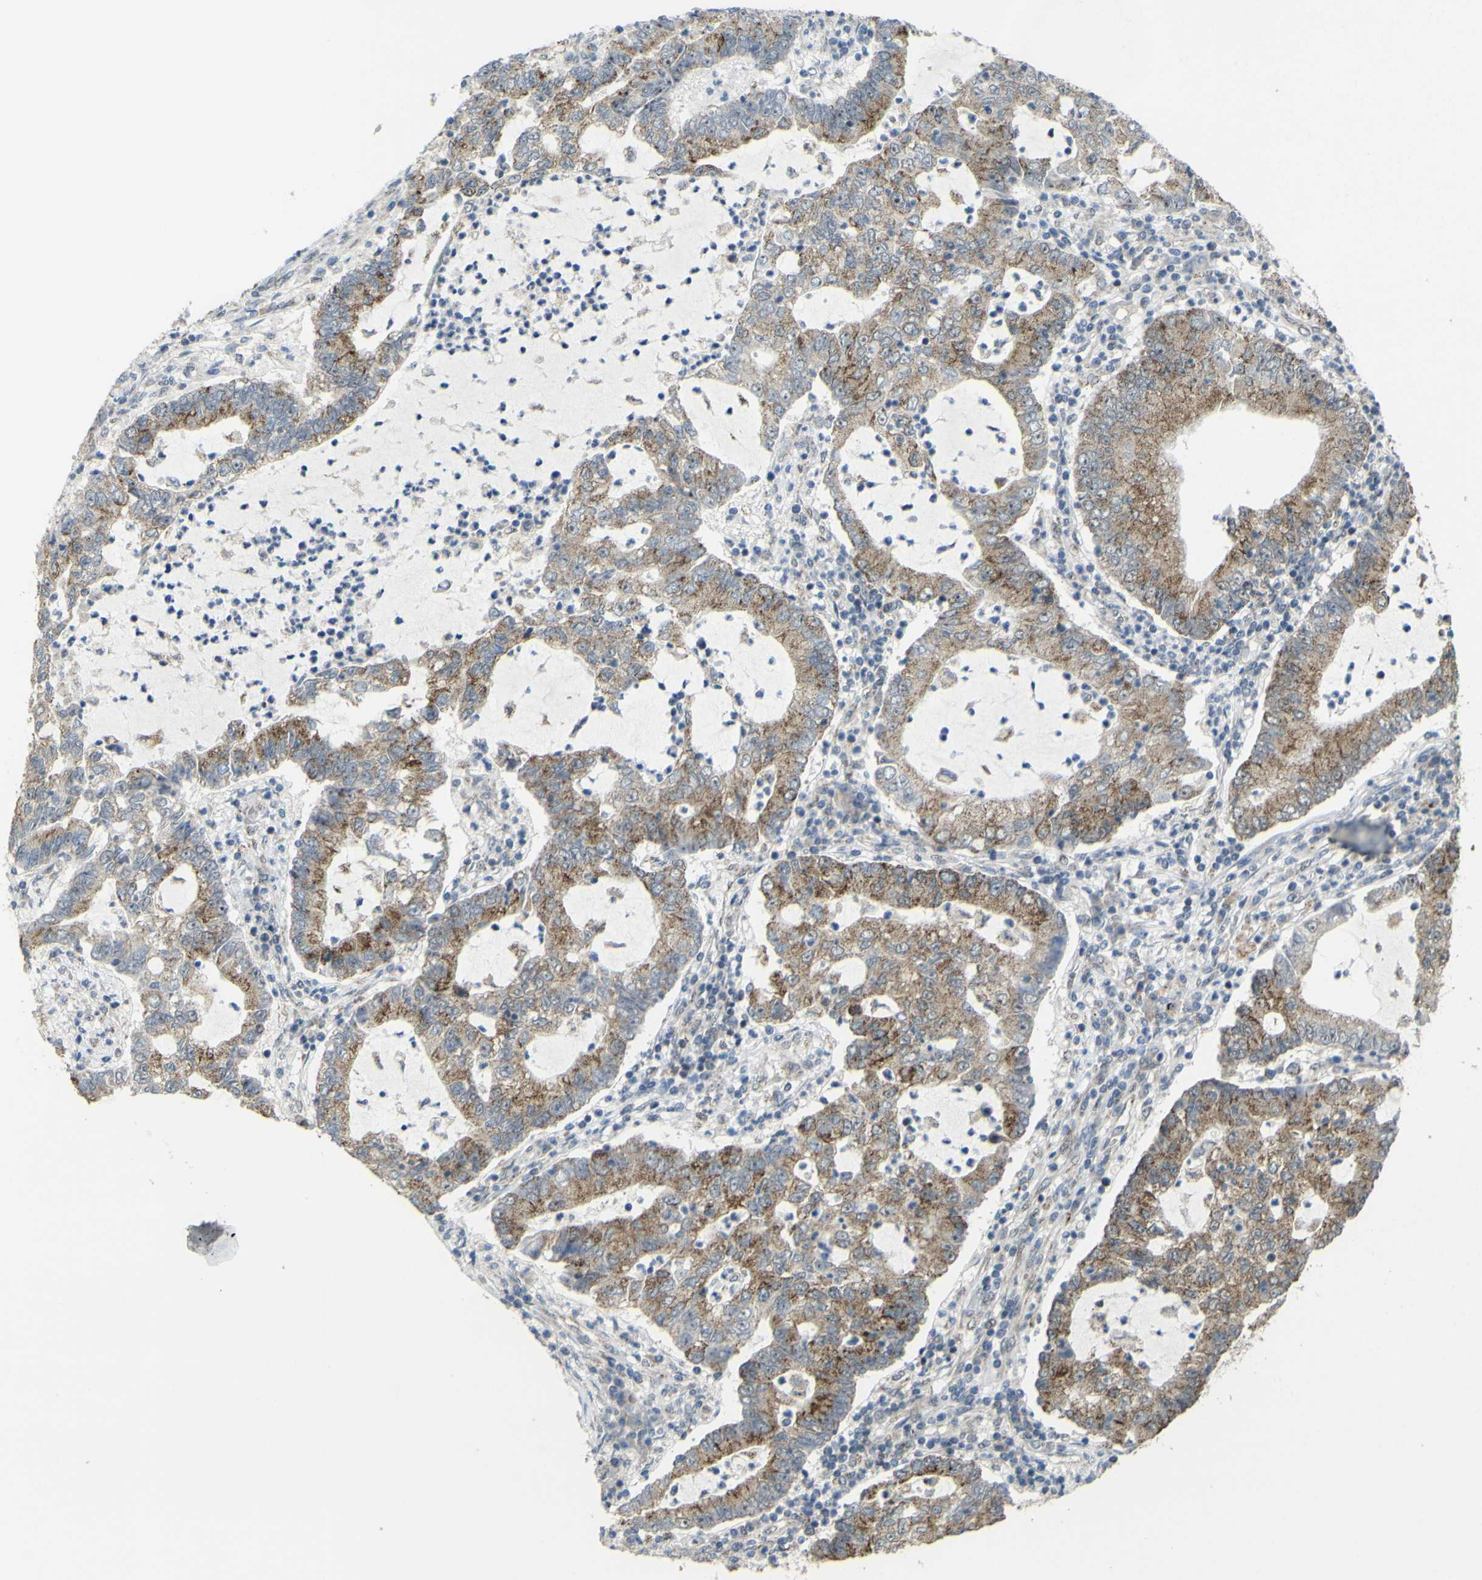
{"staining": {"intensity": "moderate", "quantity": ">75%", "location": "cytoplasmic/membranous"}, "tissue": "lung cancer", "cell_type": "Tumor cells", "image_type": "cancer", "snomed": [{"axis": "morphology", "description": "Adenocarcinoma, NOS"}, {"axis": "topography", "description": "Lung"}], "caption": "An immunohistochemistry micrograph of neoplastic tissue is shown. Protein staining in brown shows moderate cytoplasmic/membranous positivity in lung cancer within tumor cells. The protein is stained brown, and the nuclei are stained in blue (DAB (3,3'-diaminobenzidine) IHC with brightfield microscopy, high magnification).", "gene": "ACBD5", "patient": {"sex": "female", "age": 51}}